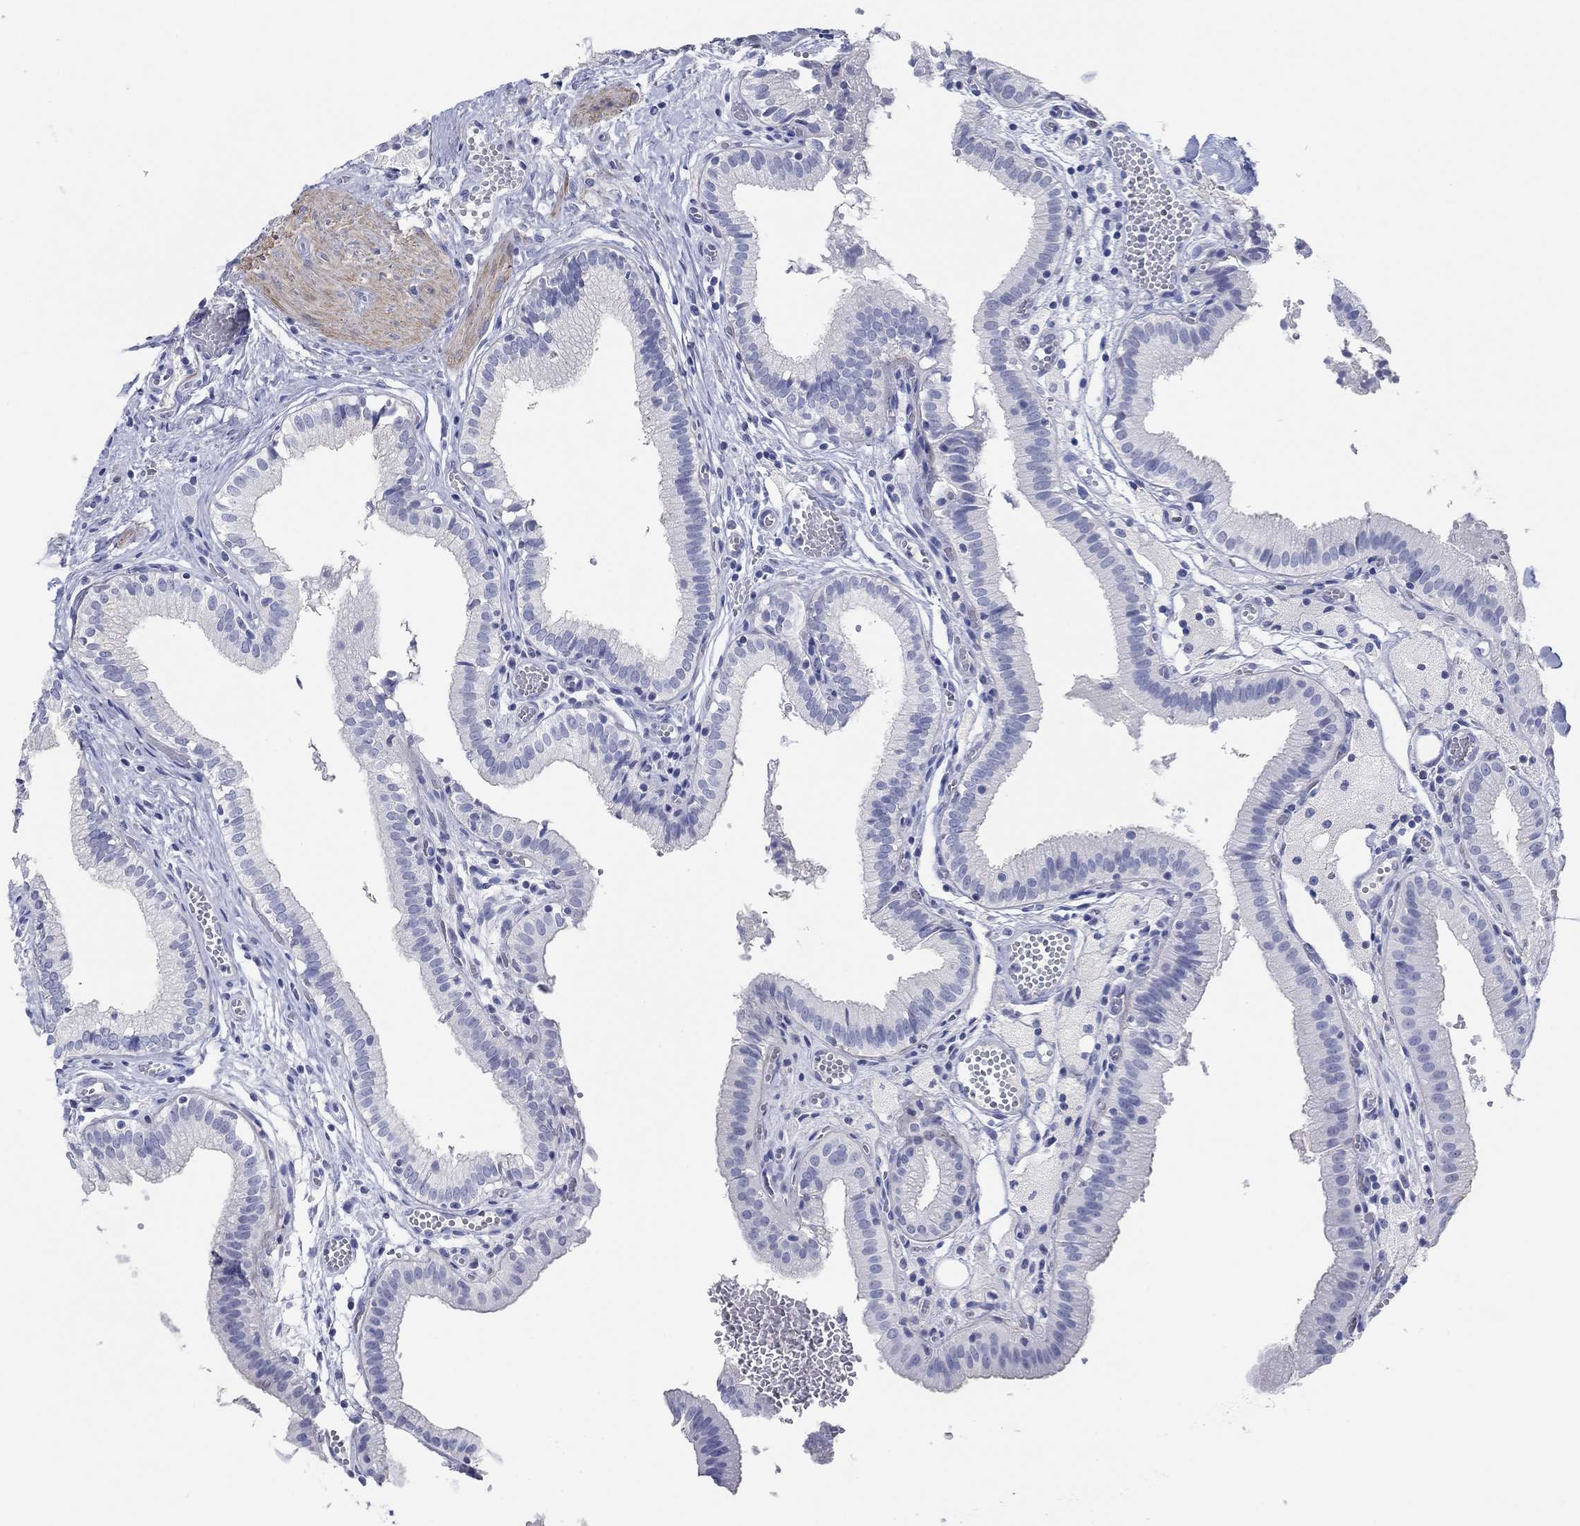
{"staining": {"intensity": "negative", "quantity": "none", "location": "none"}, "tissue": "gallbladder", "cell_type": "Glandular cells", "image_type": "normal", "snomed": [{"axis": "morphology", "description": "Normal tissue, NOS"}, {"axis": "topography", "description": "Gallbladder"}], "caption": "Human gallbladder stained for a protein using immunohistochemistry shows no expression in glandular cells.", "gene": "PDYN", "patient": {"sex": "female", "age": 24}}